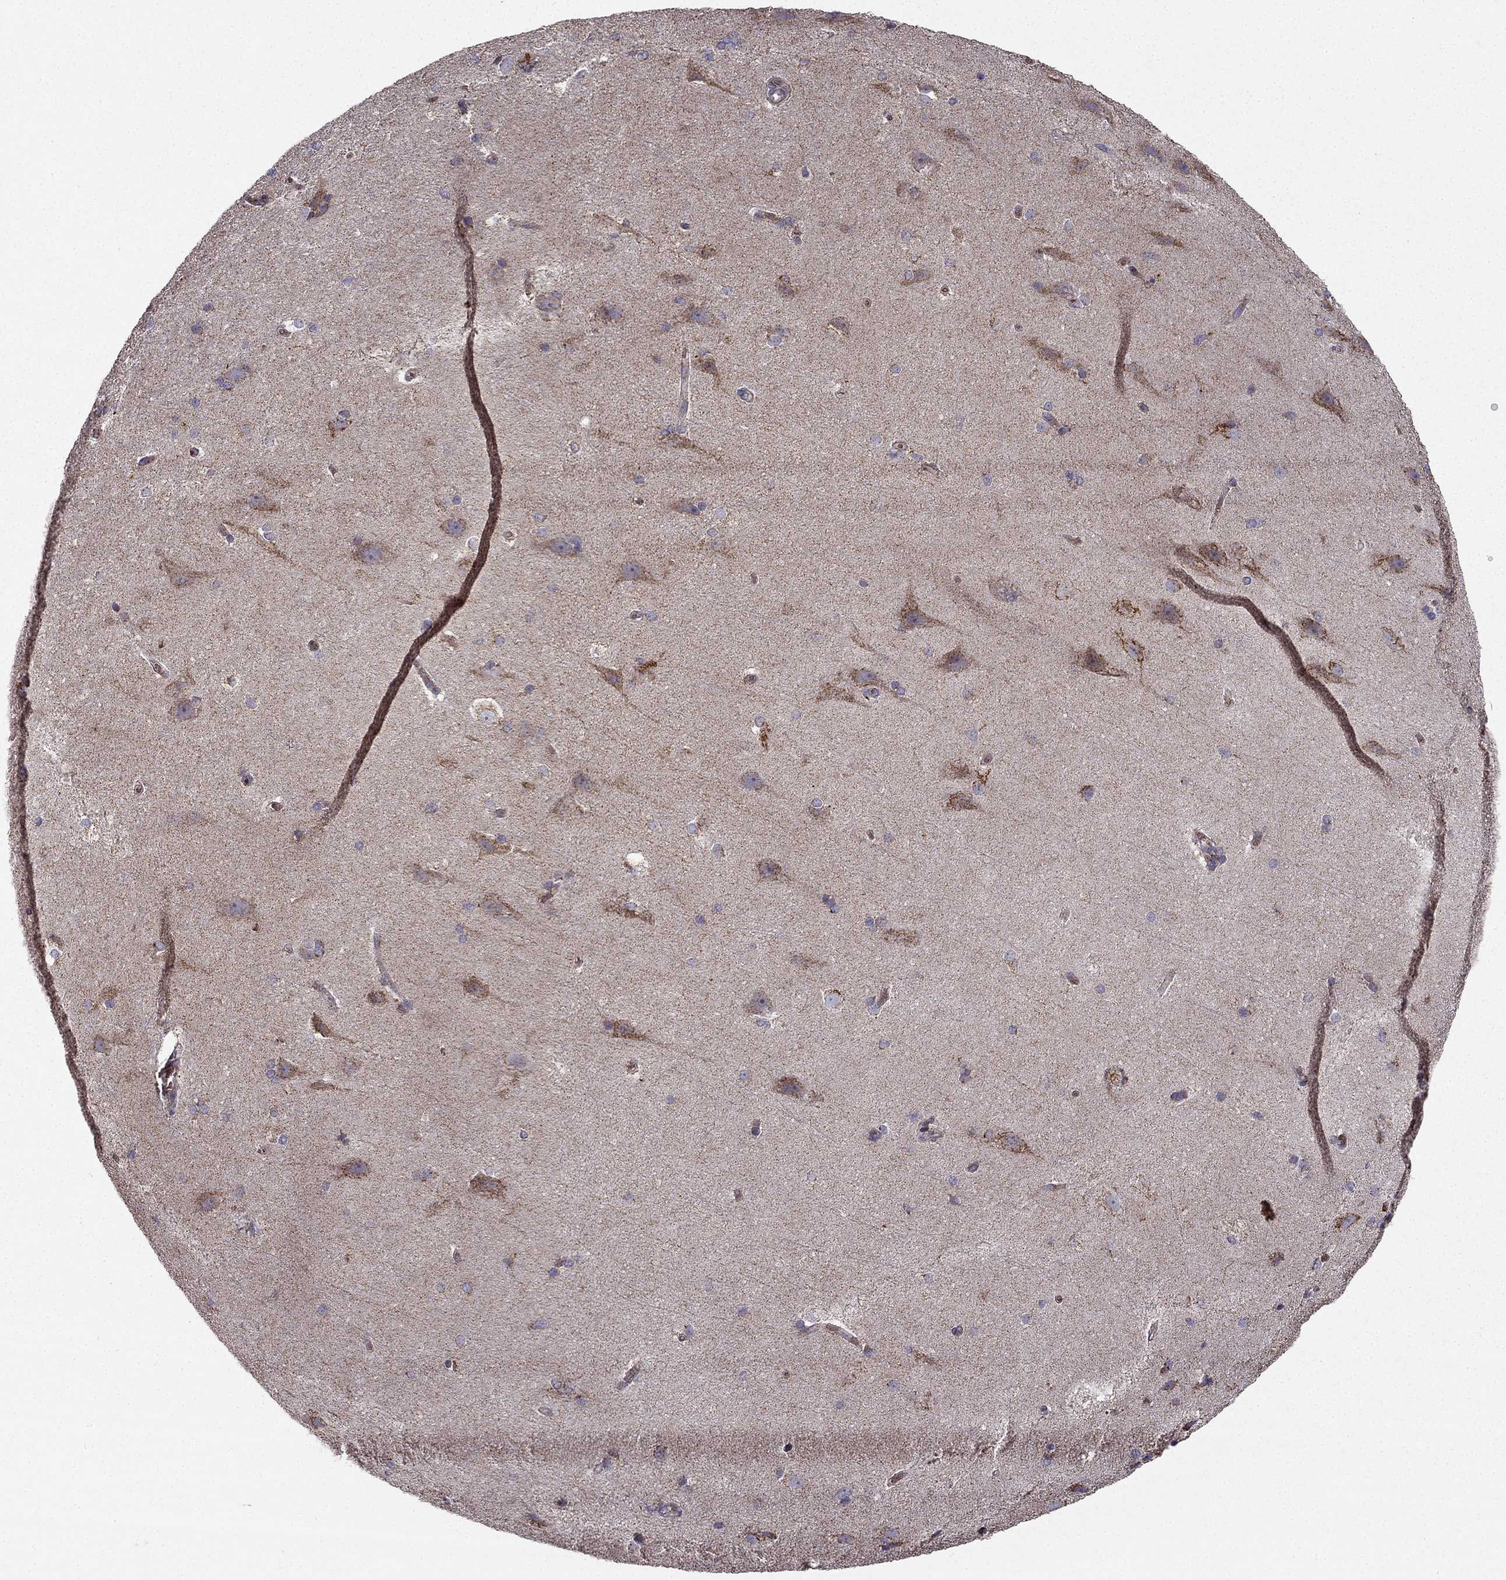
{"staining": {"intensity": "negative", "quantity": "none", "location": "none"}, "tissue": "hippocampus", "cell_type": "Glial cells", "image_type": "normal", "snomed": [{"axis": "morphology", "description": "Normal tissue, NOS"}, {"axis": "topography", "description": "Cerebral cortex"}, {"axis": "topography", "description": "Hippocampus"}], "caption": "Immunohistochemistry (IHC) photomicrograph of normal hippocampus: hippocampus stained with DAB (3,3'-diaminobenzidine) shows no significant protein expression in glial cells. (DAB IHC, high magnification).", "gene": "B4GALT7", "patient": {"sex": "female", "age": 19}}